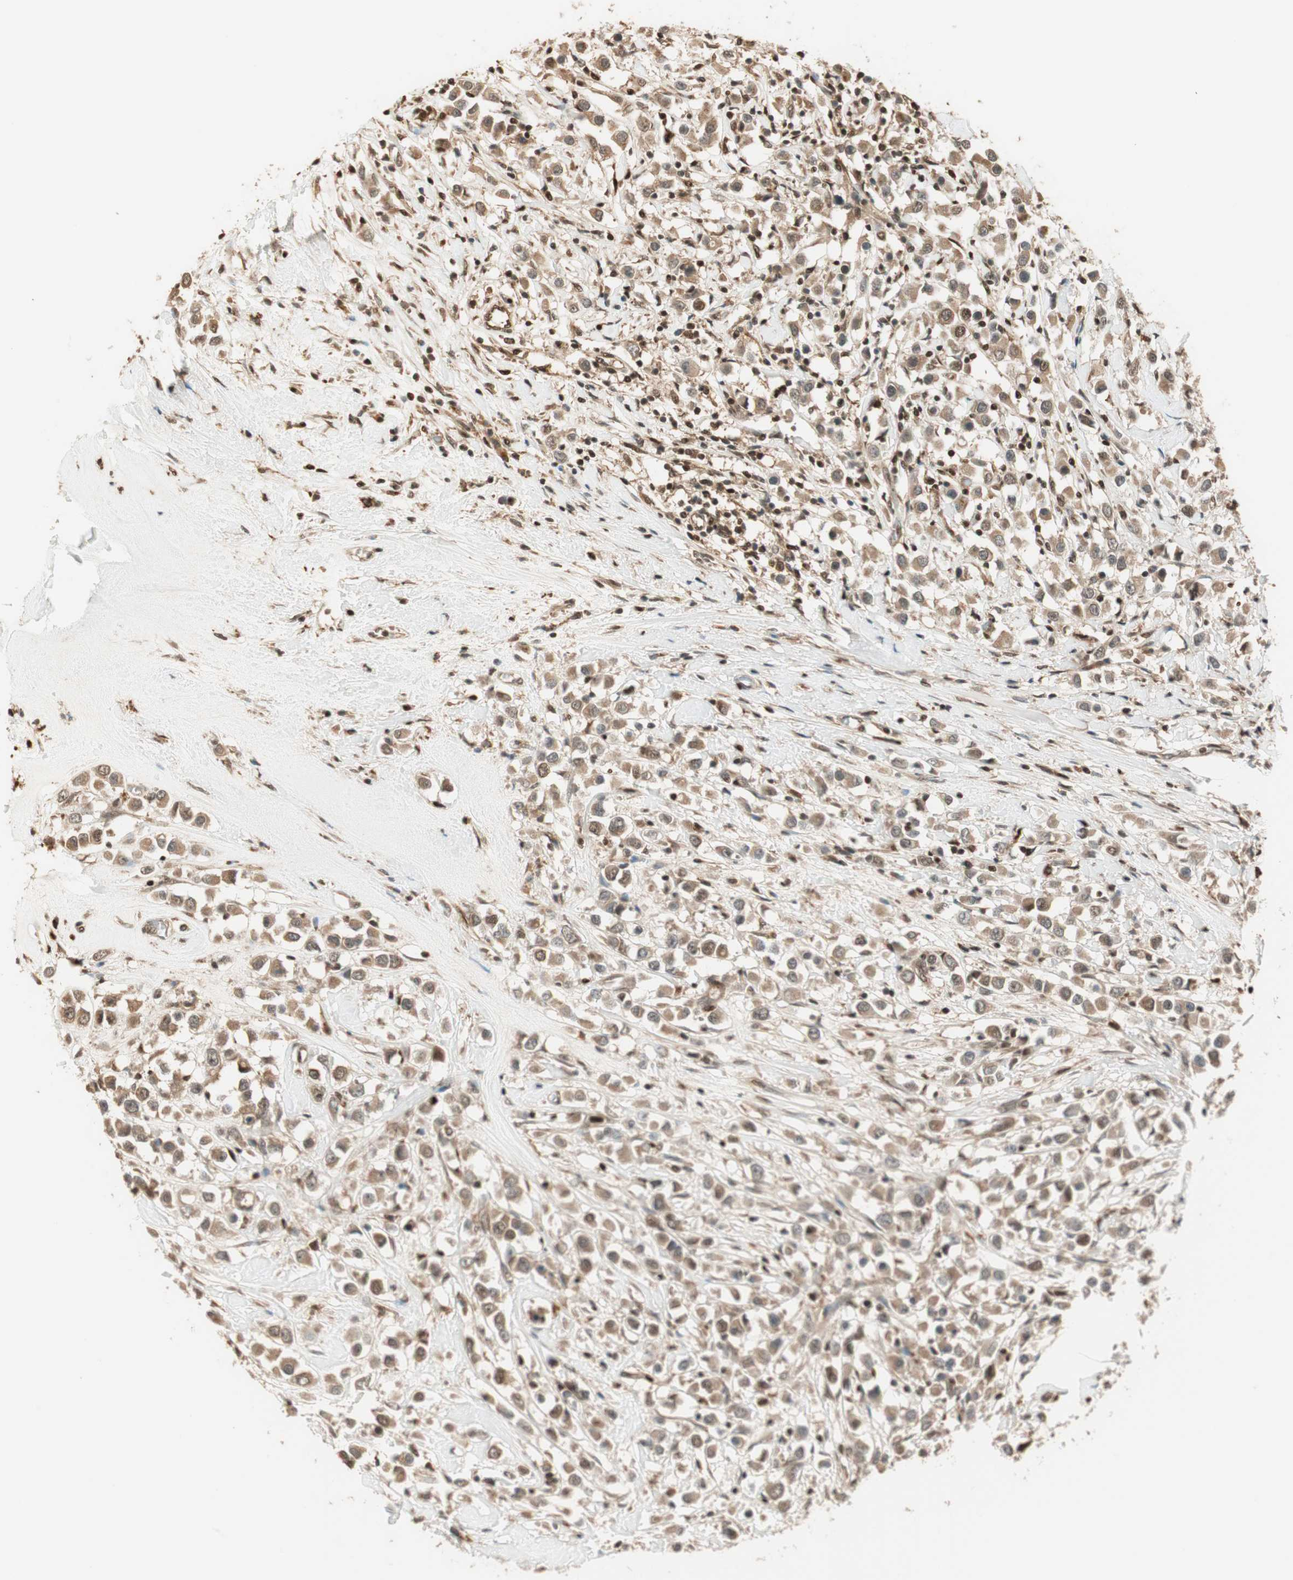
{"staining": {"intensity": "moderate", "quantity": ">75%", "location": "cytoplasmic/membranous,nuclear"}, "tissue": "breast cancer", "cell_type": "Tumor cells", "image_type": "cancer", "snomed": [{"axis": "morphology", "description": "Duct carcinoma"}, {"axis": "topography", "description": "Breast"}], "caption": "An image showing moderate cytoplasmic/membranous and nuclear positivity in about >75% of tumor cells in breast invasive ductal carcinoma, as visualized by brown immunohistochemical staining.", "gene": "ZNF443", "patient": {"sex": "female", "age": 61}}